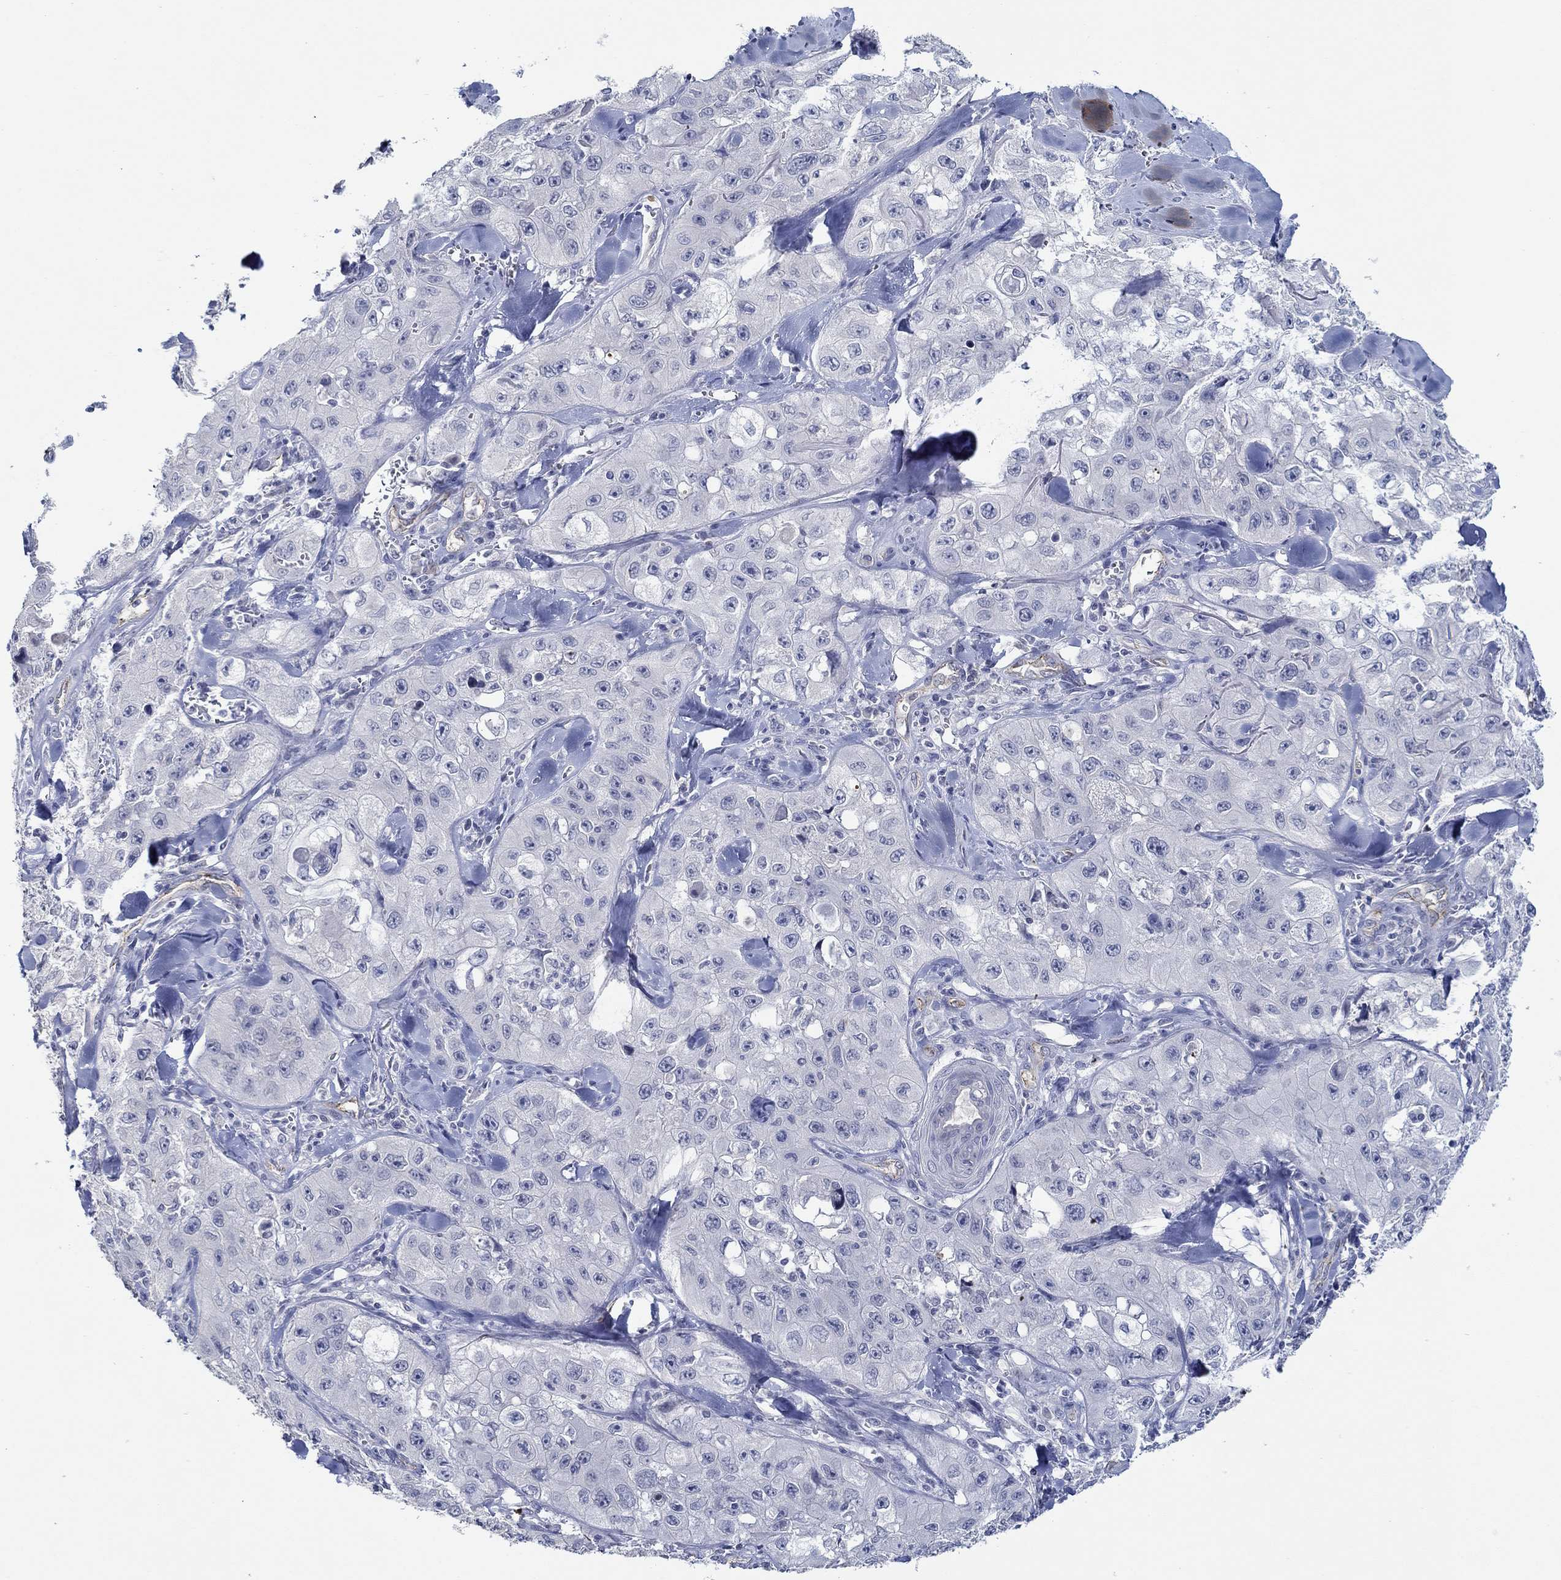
{"staining": {"intensity": "negative", "quantity": "none", "location": "none"}, "tissue": "skin cancer", "cell_type": "Tumor cells", "image_type": "cancer", "snomed": [{"axis": "morphology", "description": "Squamous cell carcinoma, NOS"}, {"axis": "topography", "description": "Skin"}, {"axis": "topography", "description": "Subcutis"}], "caption": "Immunohistochemical staining of squamous cell carcinoma (skin) exhibits no significant positivity in tumor cells.", "gene": "GJA5", "patient": {"sex": "male", "age": 73}}